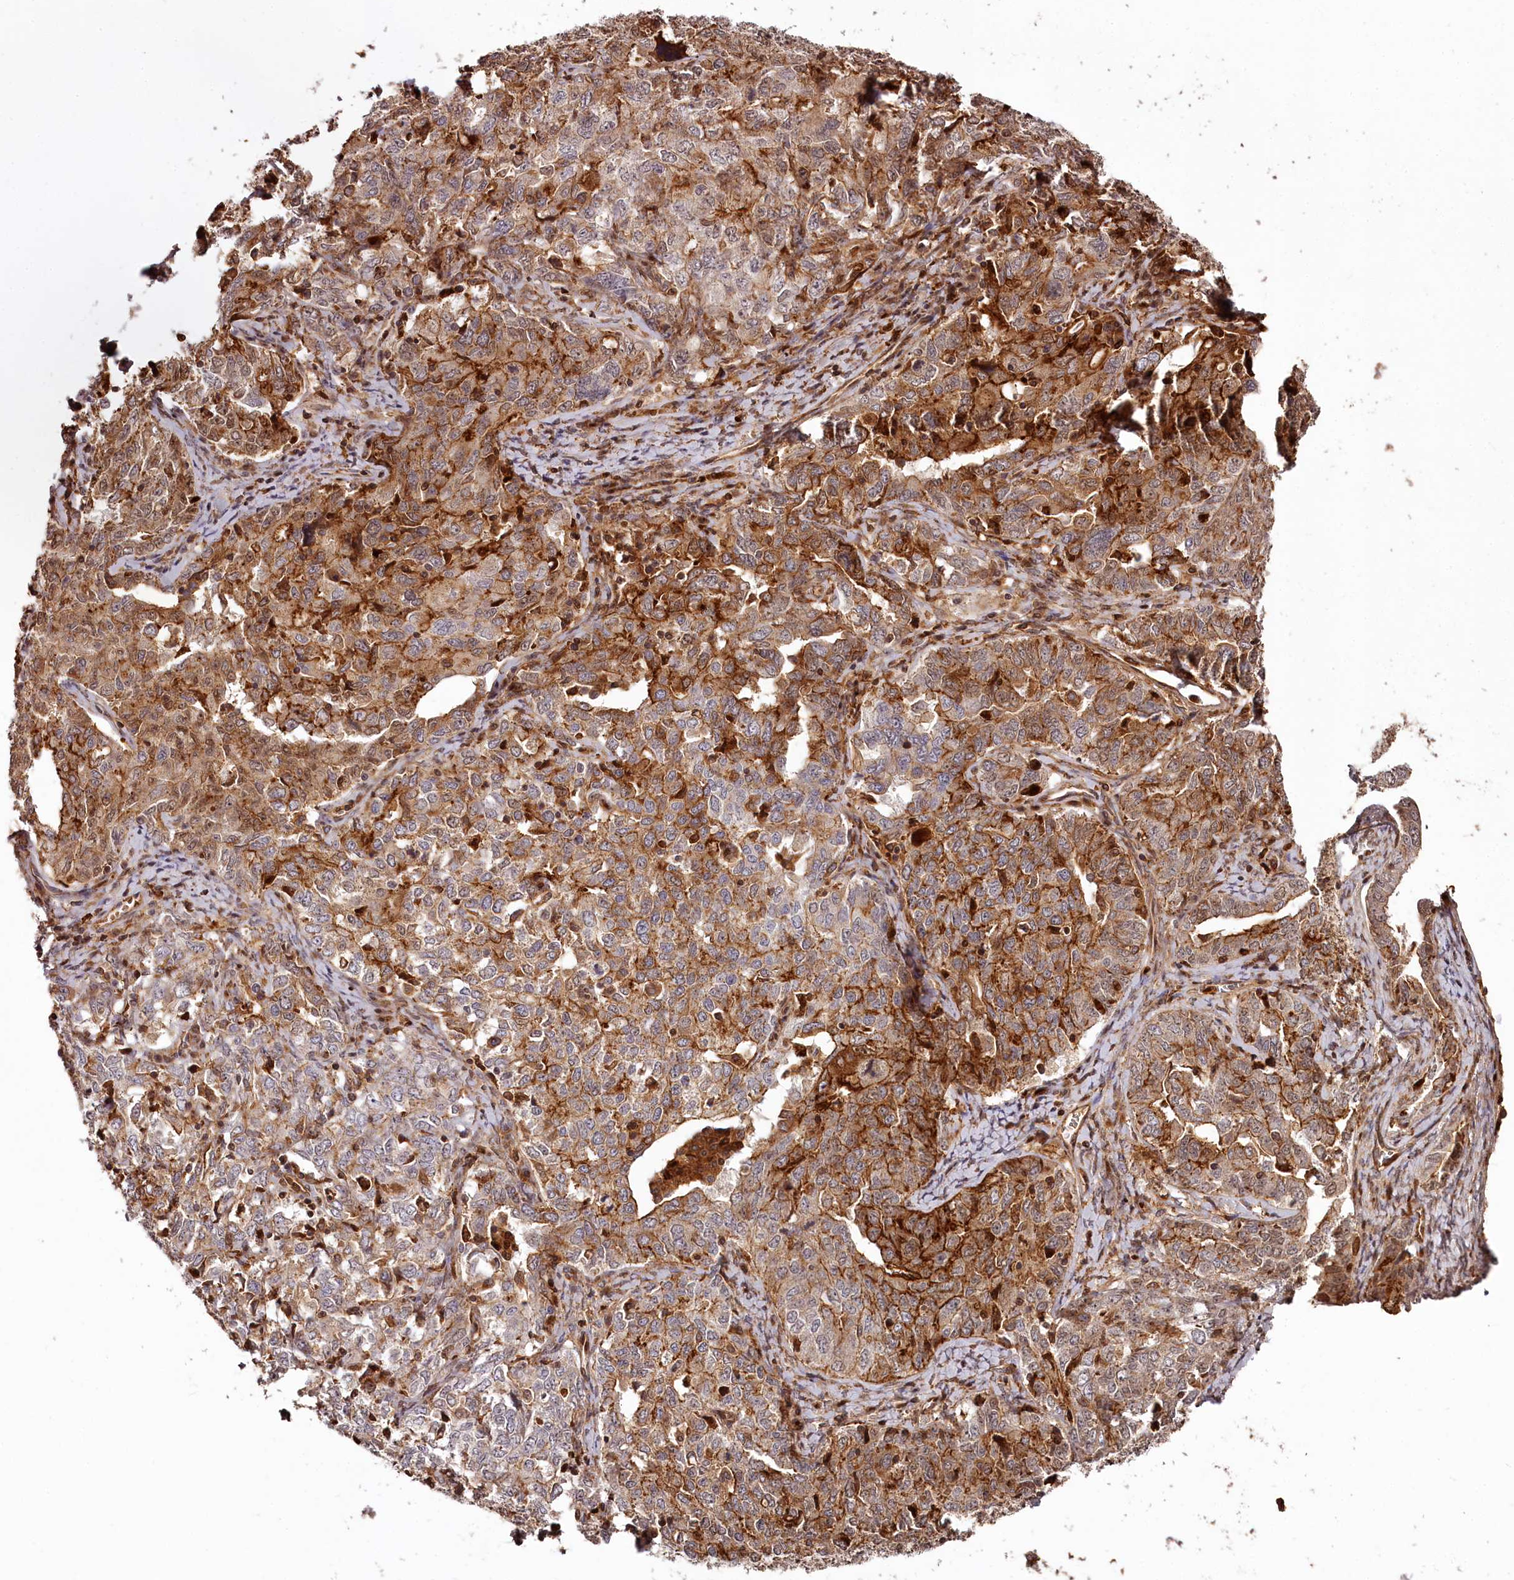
{"staining": {"intensity": "strong", "quantity": ">75%", "location": "cytoplasmic/membranous"}, "tissue": "ovarian cancer", "cell_type": "Tumor cells", "image_type": "cancer", "snomed": [{"axis": "morphology", "description": "Carcinoma, endometroid"}, {"axis": "topography", "description": "Ovary"}], "caption": "There is high levels of strong cytoplasmic/membranous expression in tumor cells of ovarian cancer, as demonstrated by immunohistochemical staining (brown color).", "gene": "KIF14", "patient": {"sex": "female", "age": 62}}